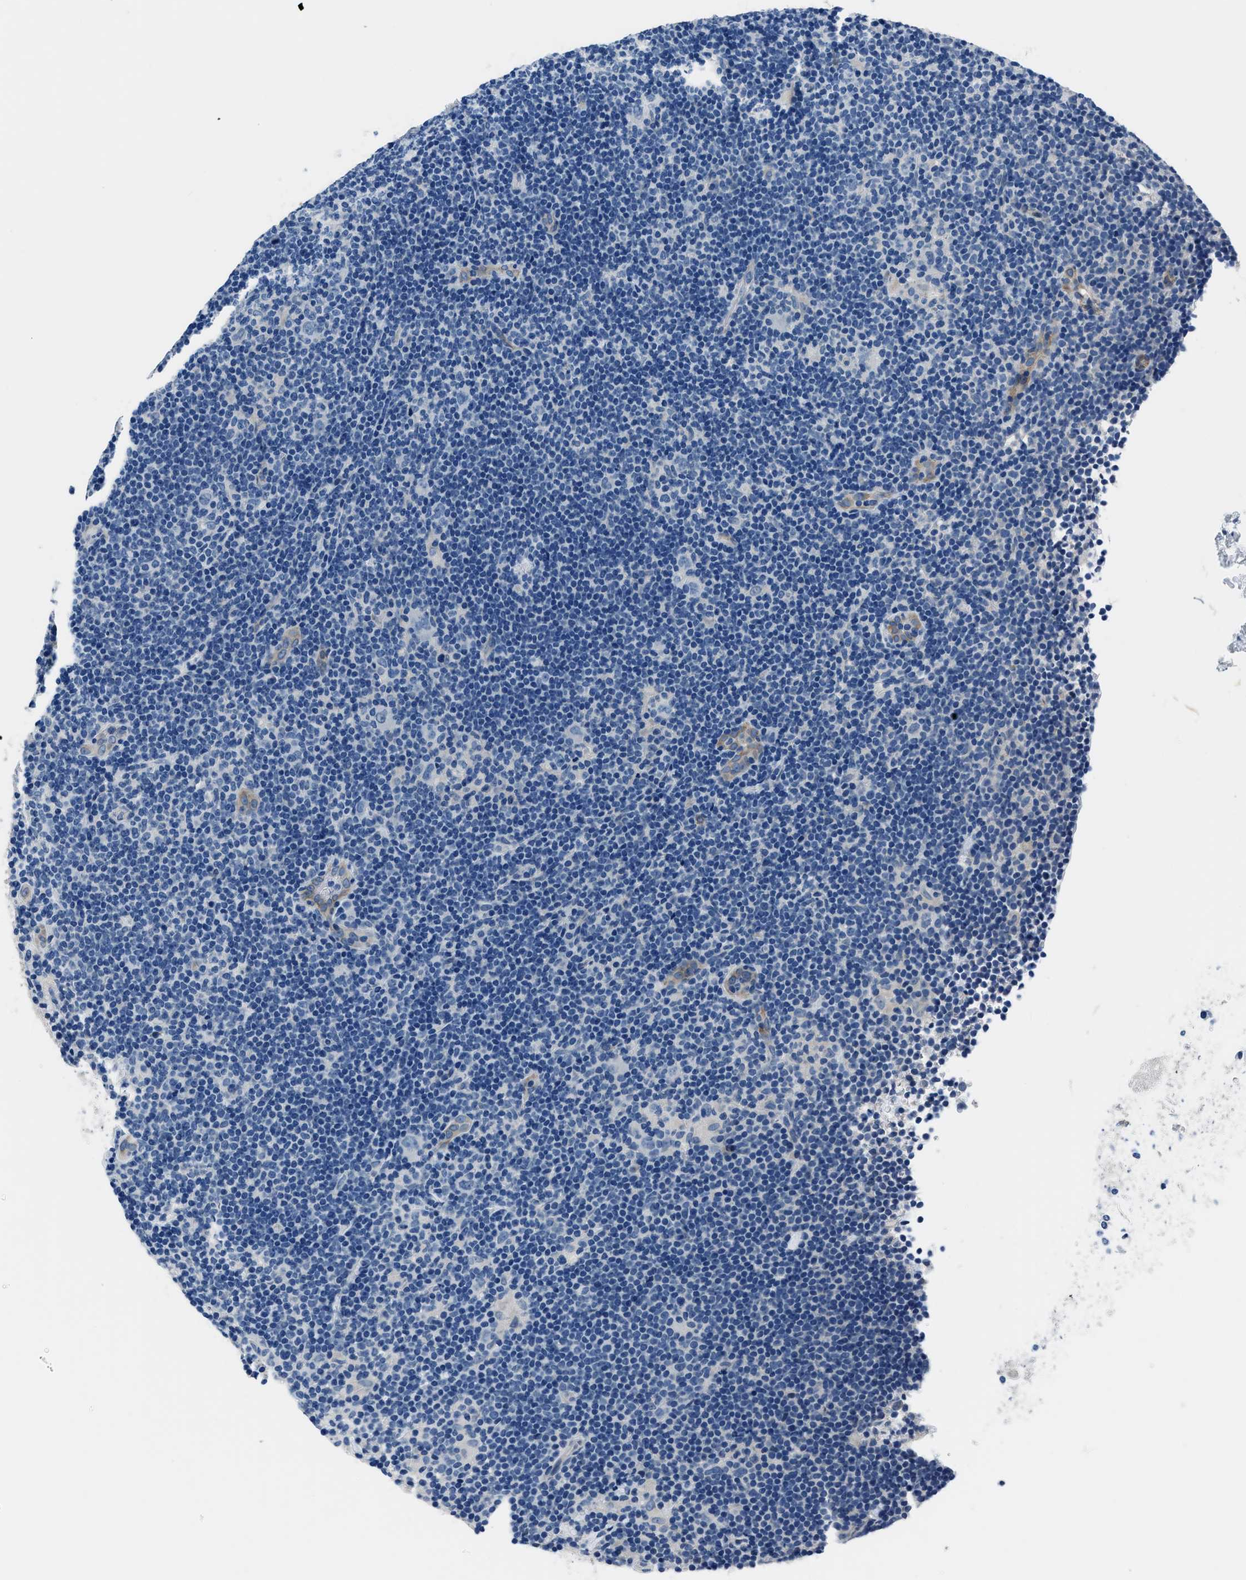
{"staining": {"intensity": "negative", "quantity": "none", "location": "none"}, "tissue": "lymphoma", "cell_type": "Tumor cells", "image_type": "cancer", "snomed": [{"axis": "morphology", "description": "Hodgkin's disease, NOS"}, {"axis": "topography", "description": "Lymph node"}], "caption": "This is an immunohistochemistry image of human Hodgkin's disease. There is no positivity in tumor cells.", "gene": "GJA3", "patient": {"sex": "female", "age": 57}}